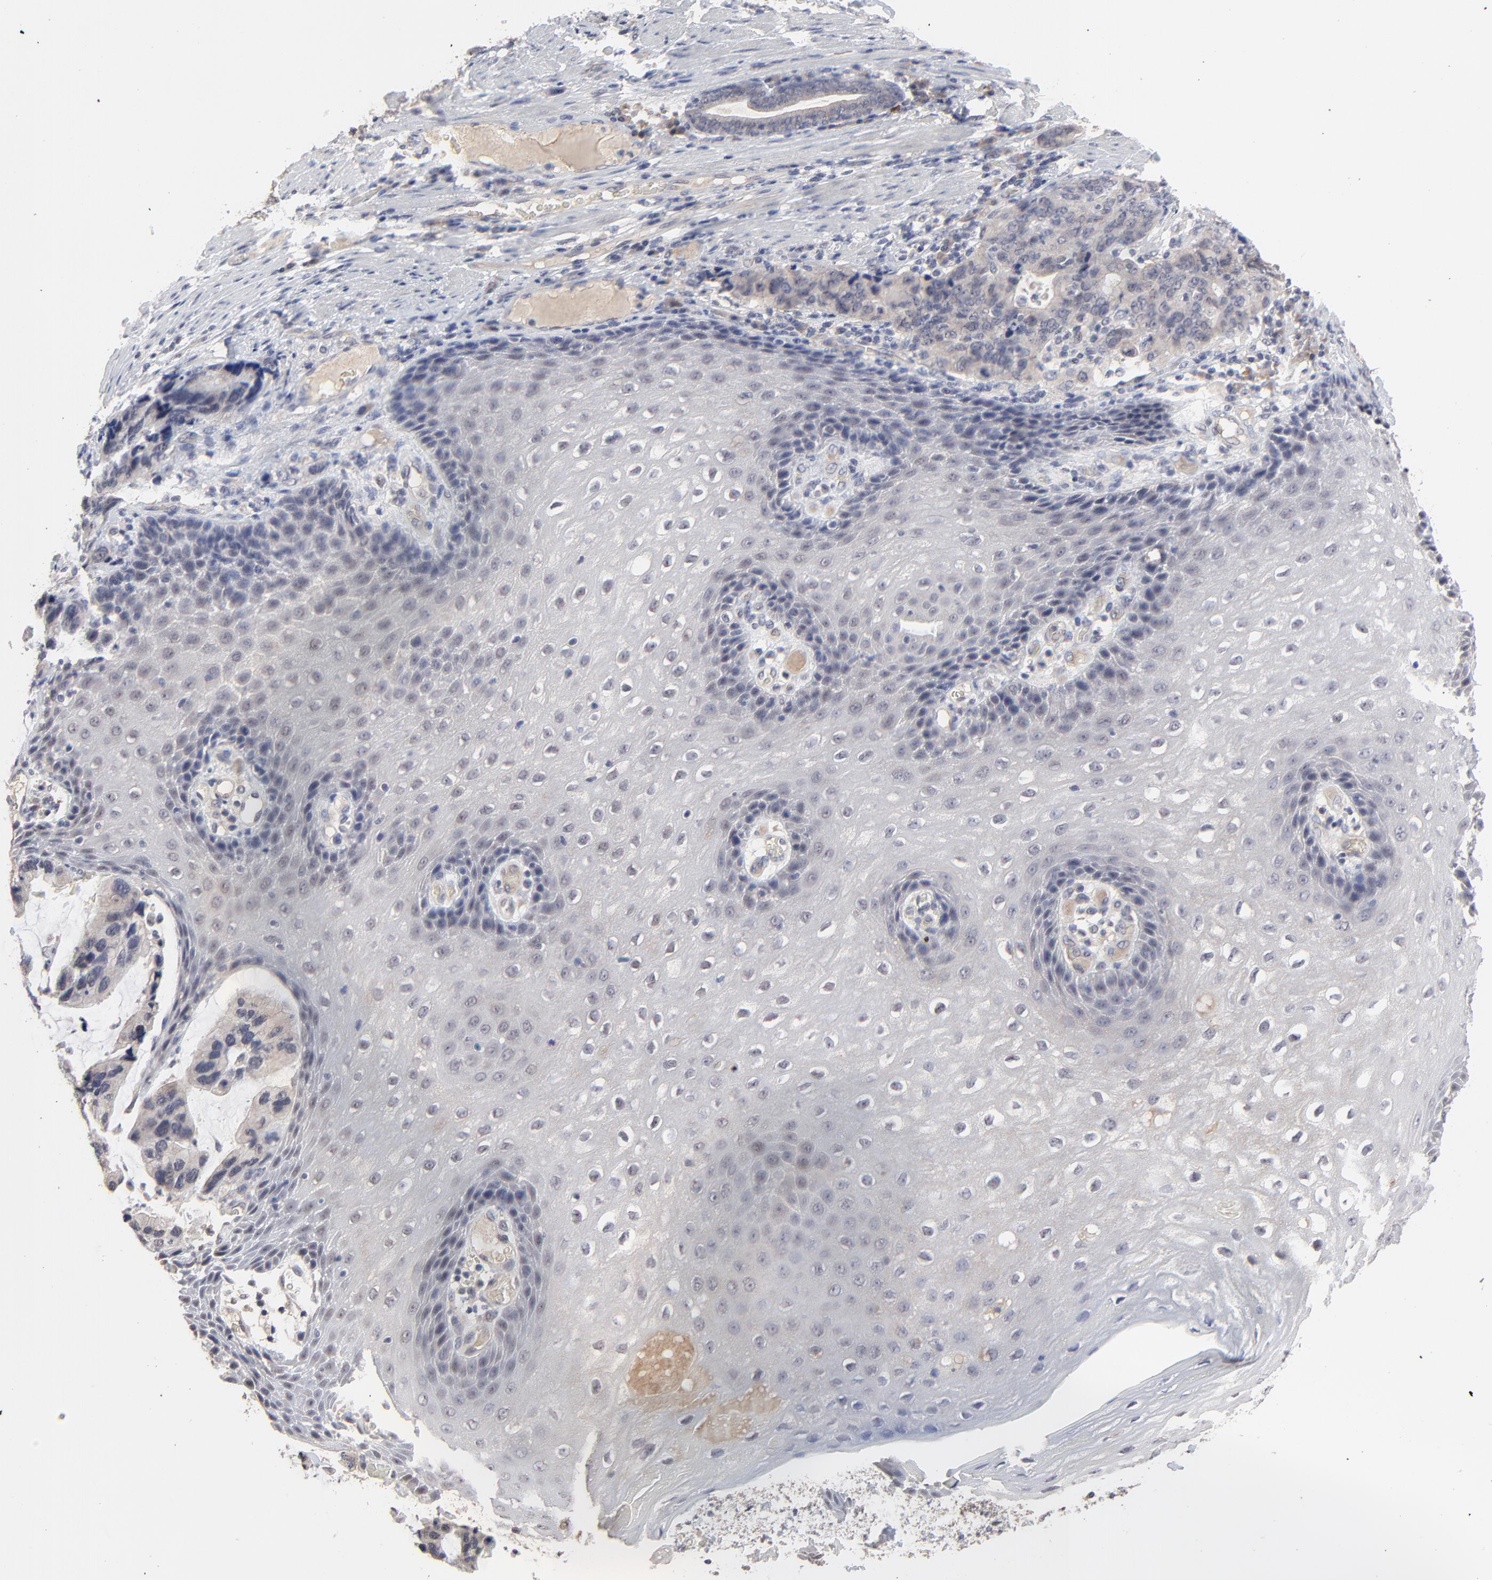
{"staining": {"intensity": "weak", "quantity": ">75%", "location": "cytoplasmic/membranous"}, "tissue": "stomach cancer", "cell_type": "Tumor cells", "image_type": "cancer", "snomed": [{"axis": "morphology", "description": "Adenocarcinoma, NOS"}, {"axis": "topography", "description": "Esophagus"}, {"axis": "topography", "description": "Stomach"}], "caption": "Stomach cancer stained for a protein shows weak cytoplasmic/membranous positivity in tumor cells.", "gene": "FAM199X", "patient": {"sex": "male", "age": 74}}